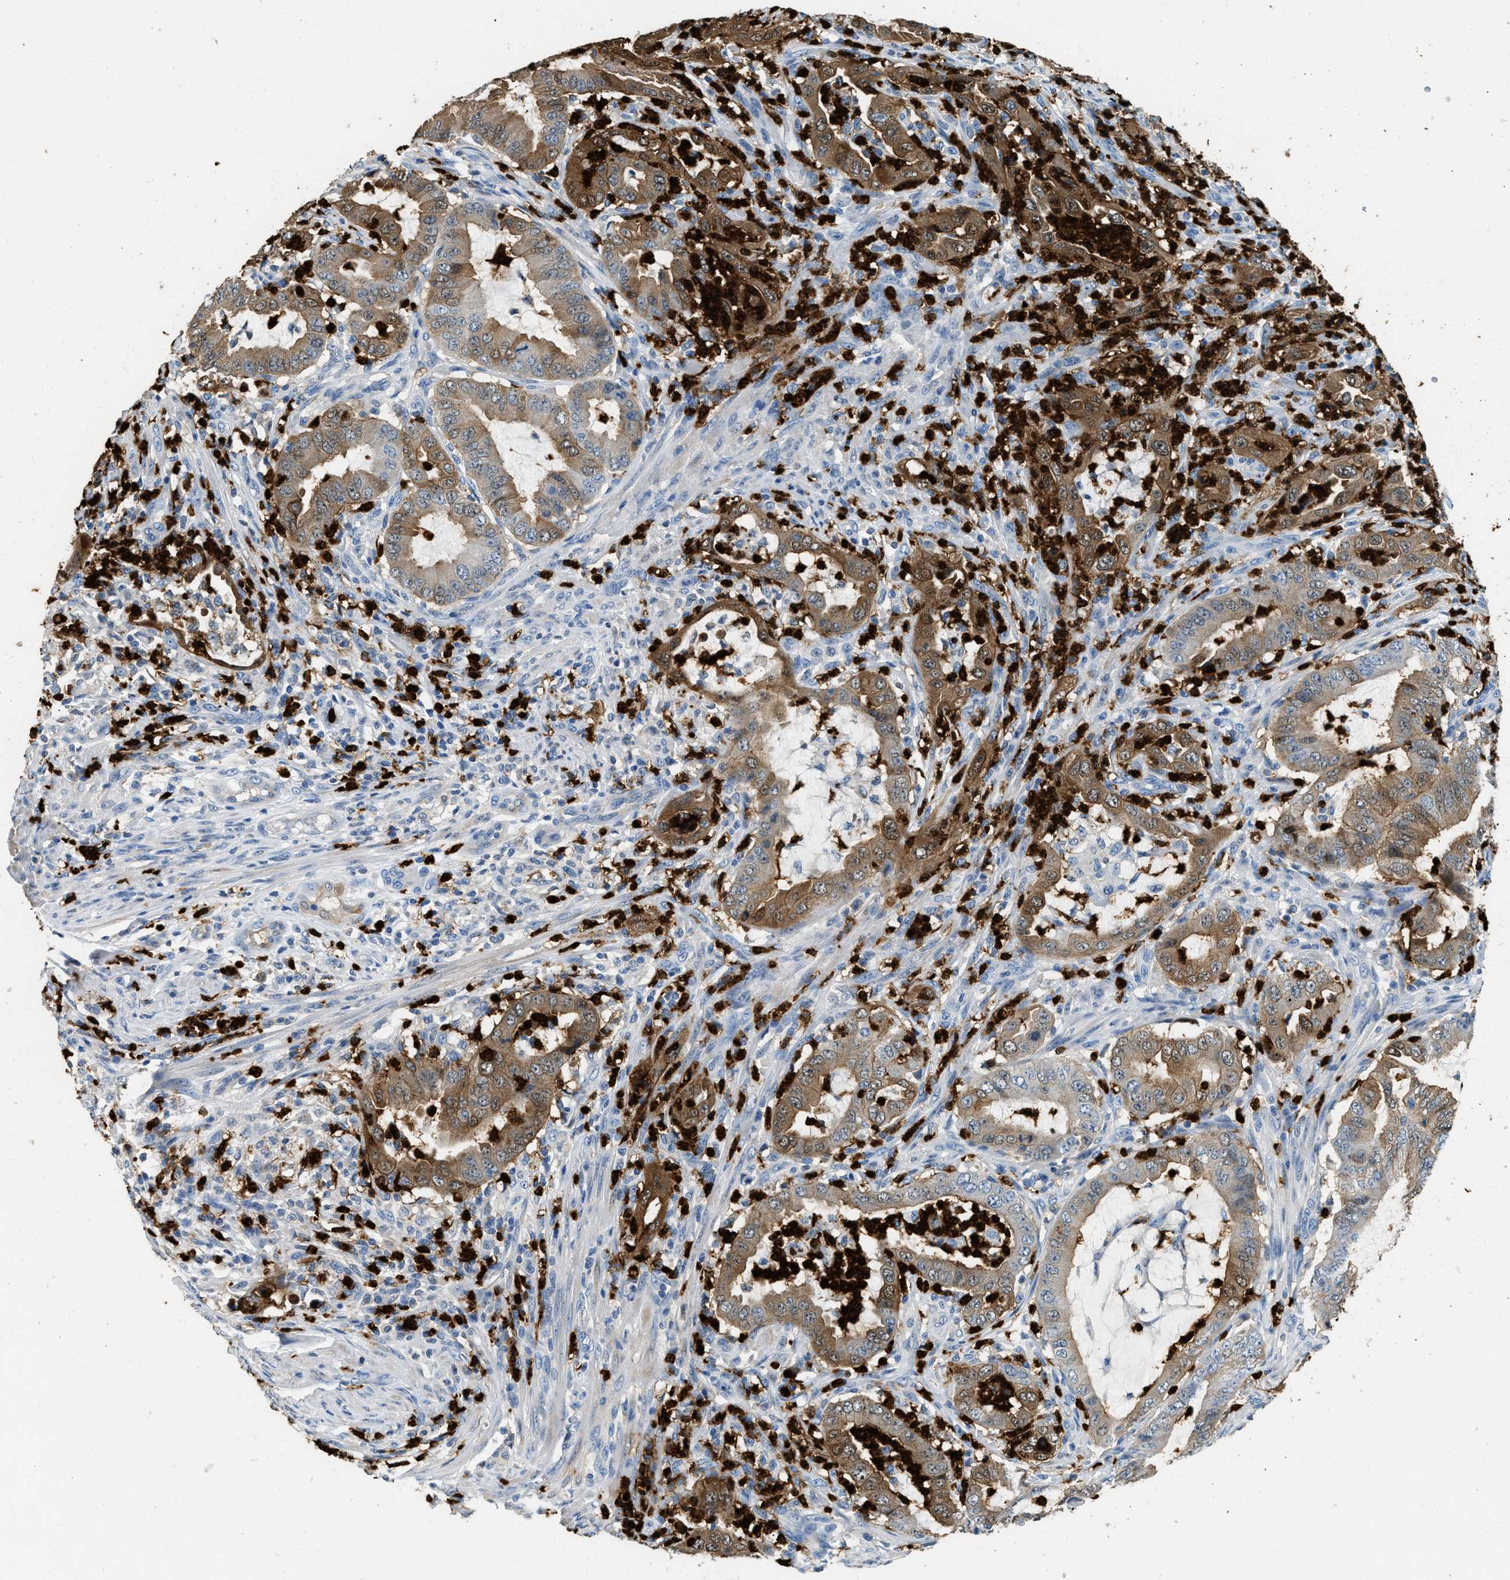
{"staining": {"intensity": "moderate", "quantity": ">75%", "location": "cytoplasmic/membranous"}, "tissue": "endometrial cancer", "cell_type": "Tumor cells", "image_type": "cancer", "snomed": [{"axis": "morphology", "description": "Adenocarcinoma, NOS"}, {"axis": "topography", "description": "Endometrium"}], "caption": "Human endometrial cancer stained with a protein marker reveals moderate staining in tumor cells.", "gene": "ANXA3", "patient": {"sex": "female", "age": 70}}